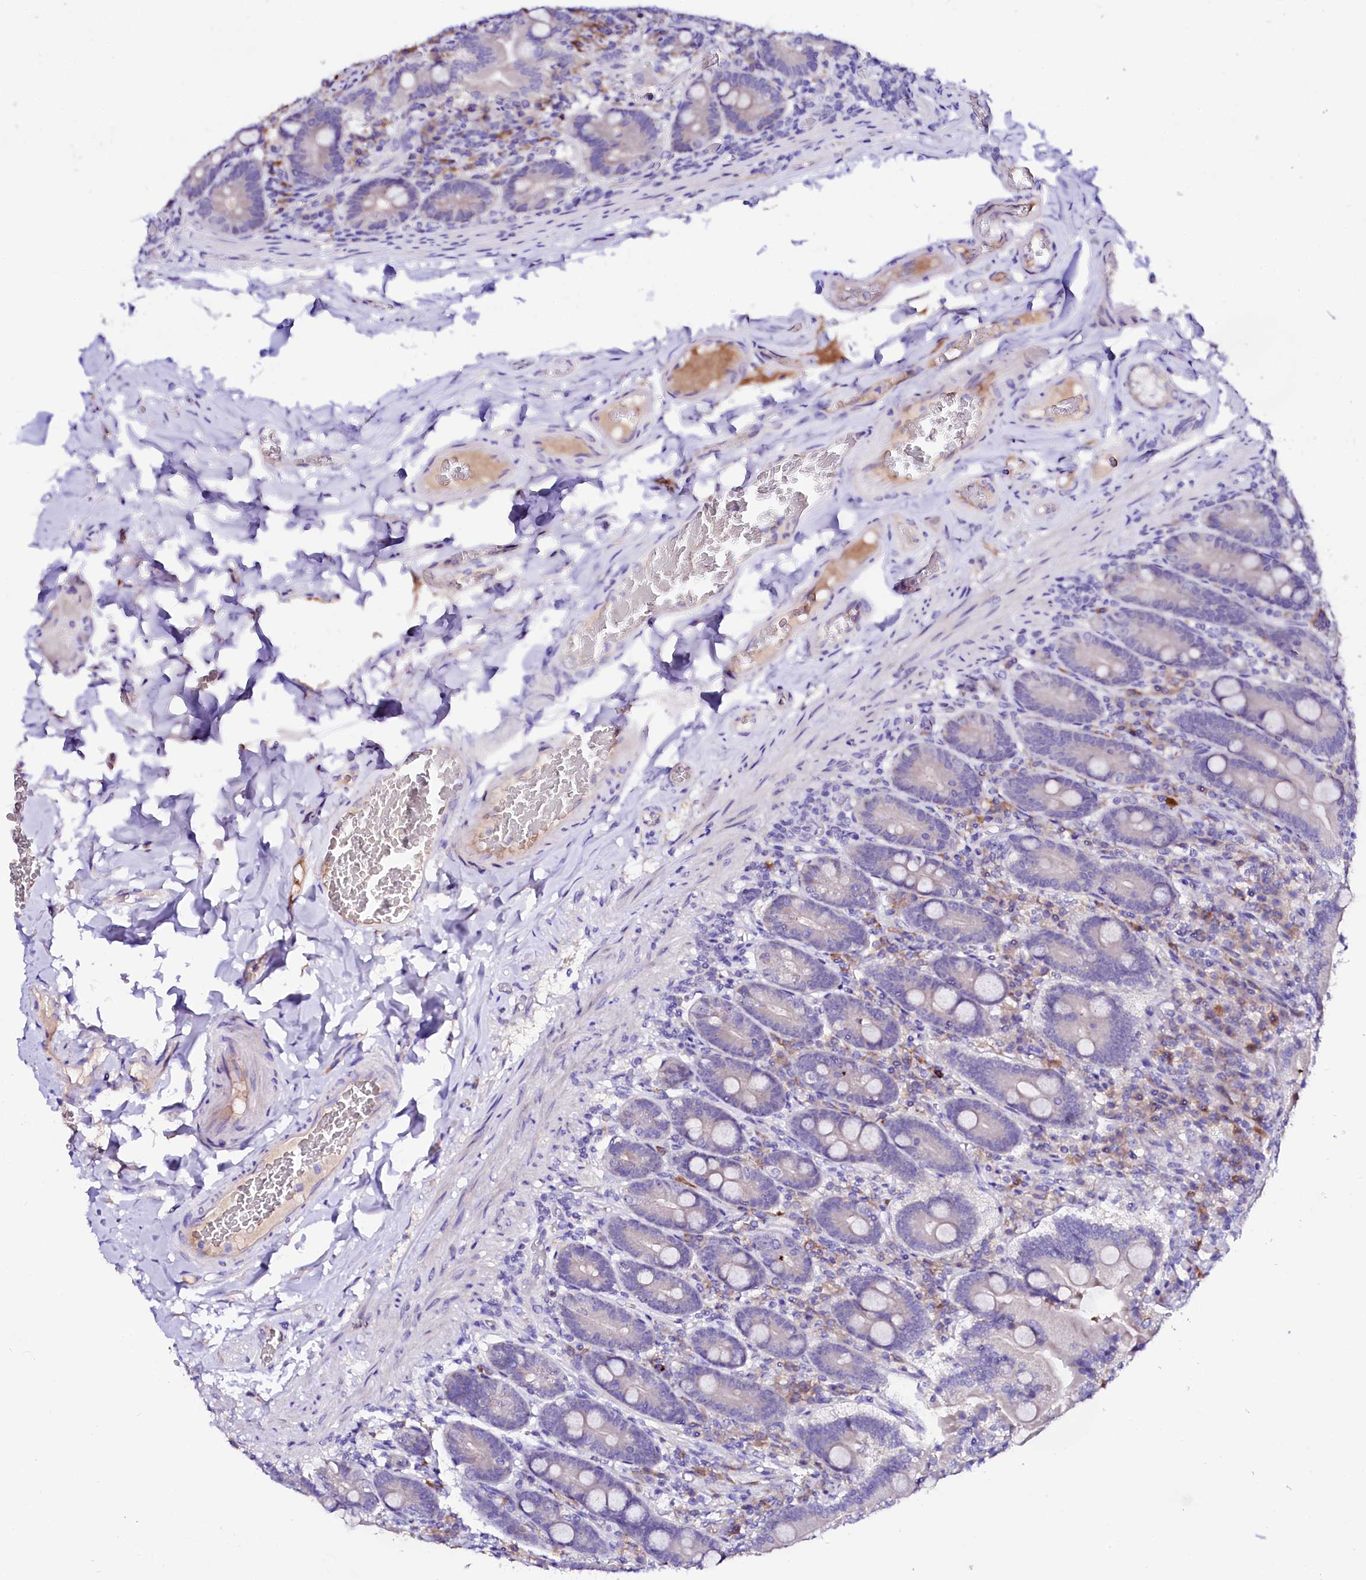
{"staining": {"intensity": "moderate", "quantity": "25%-75%", "location": "cytoplasmic/membranous"}, "tissue": "duodenum", "cell_type": "Glandular cells", "image_type": "normal", "snomed": [{"axis": "morphology", "description": "Normal tissue, NOS"}, {"axis": "topography", "description": "Duodenum"}], "caption": "A high-resolution micrograph shows IHC staining of normal duodenum, which reveals moderate cytoplasmic/membranous positivity in approximately 25%-75% of glandular cells. (Brightfield microscopy of DAB IHC at high magnification).", "gene": "BTBD16", "patient": {"sex": "female", "age": 62}}